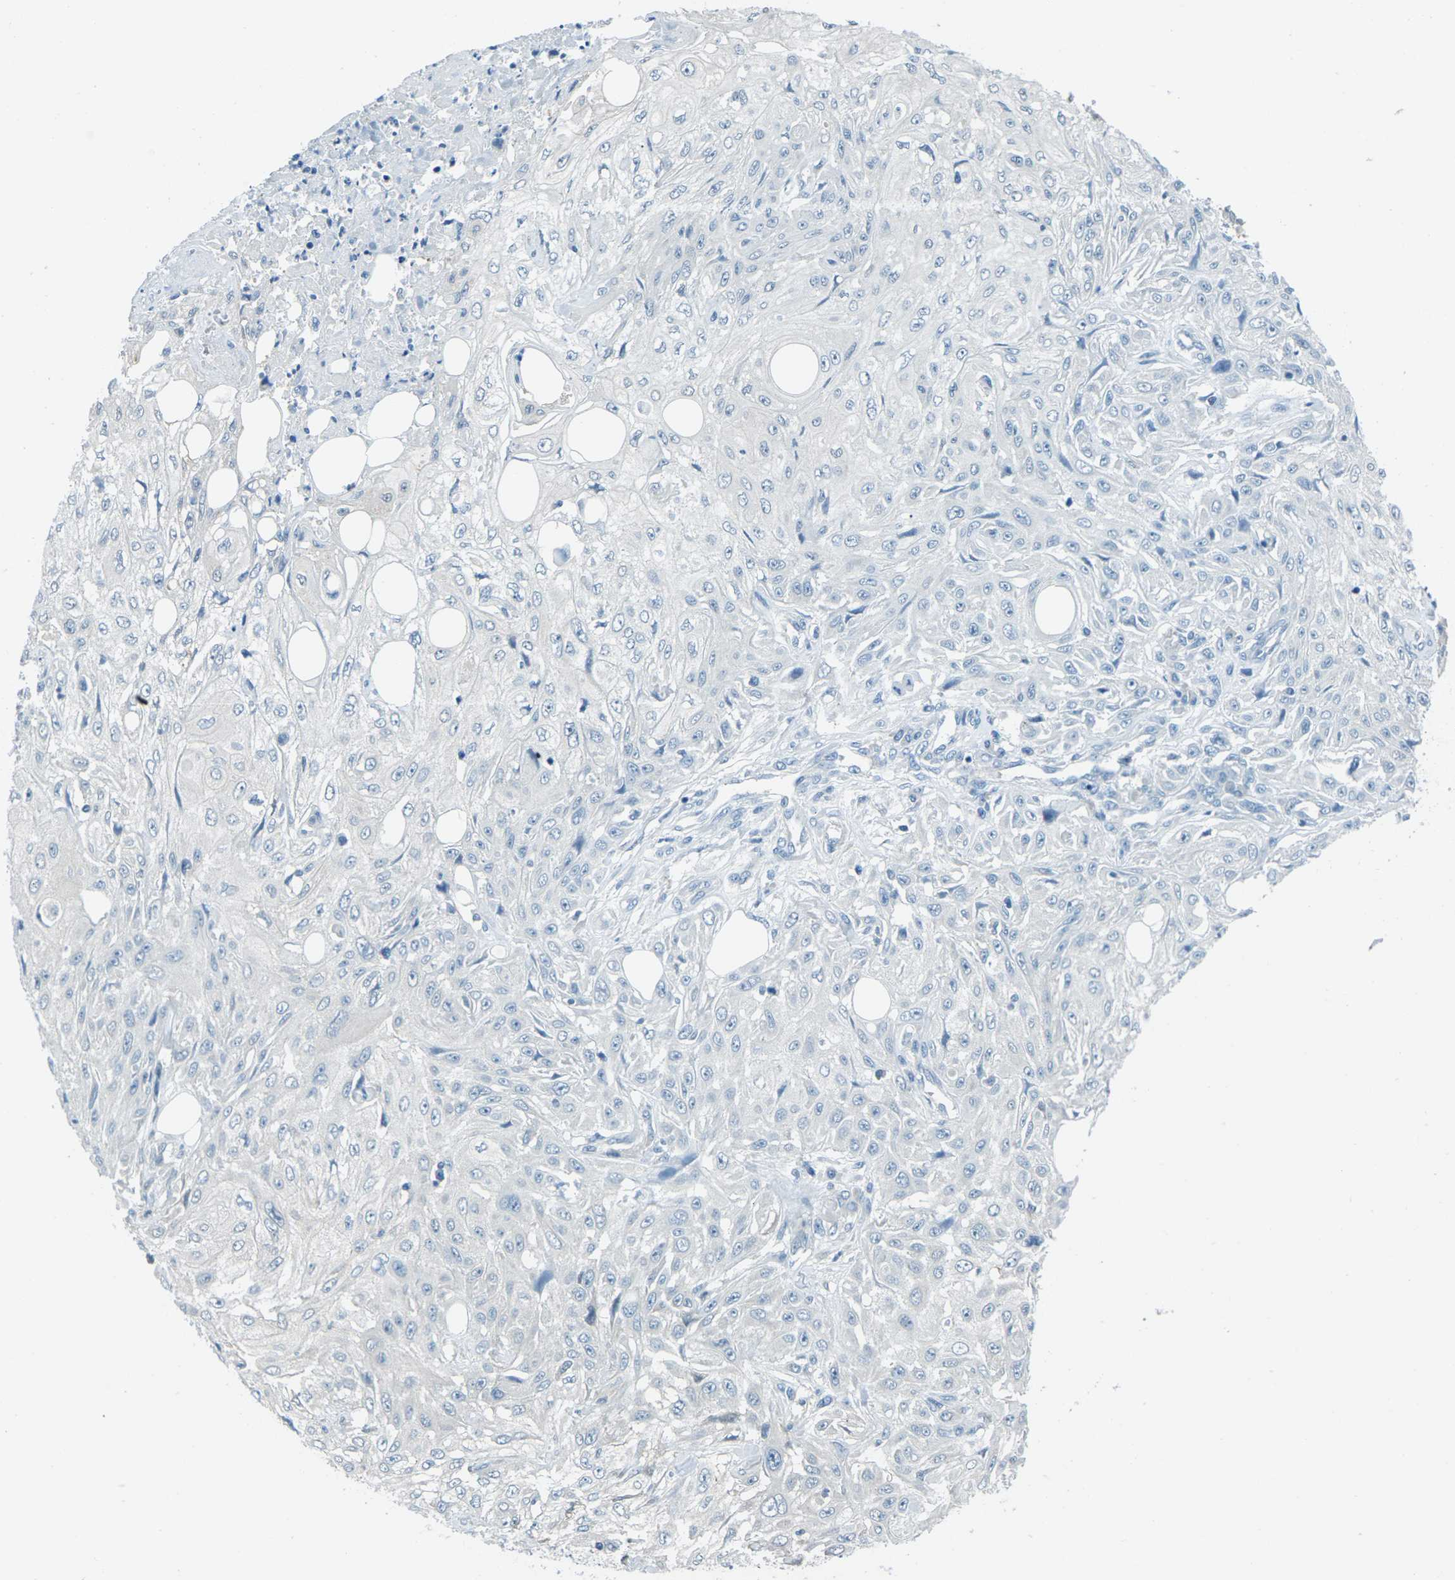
{"staining": {"intensity": "negative", "quantity": "none", "location": "none"}, "tissue": "skin cancer", "cell_type": "Tumor cells", "image_type": "cancer", "snomed": [{"axis": "morphology", "description": "Squamous cell carcinoma, NOS"}, {"axis": "topography", "description": "Skin"}], "caption": "IHC photomicrograph of neoplastic tissue: human skin cancer (squamous cell carcinoma) stained with DAB (3,3'-diaminobenzidine) exhibits no significant protein staining in tumor cells.", "gene": "NANOS2", "patient": {"sex": "male", "age": 75}}